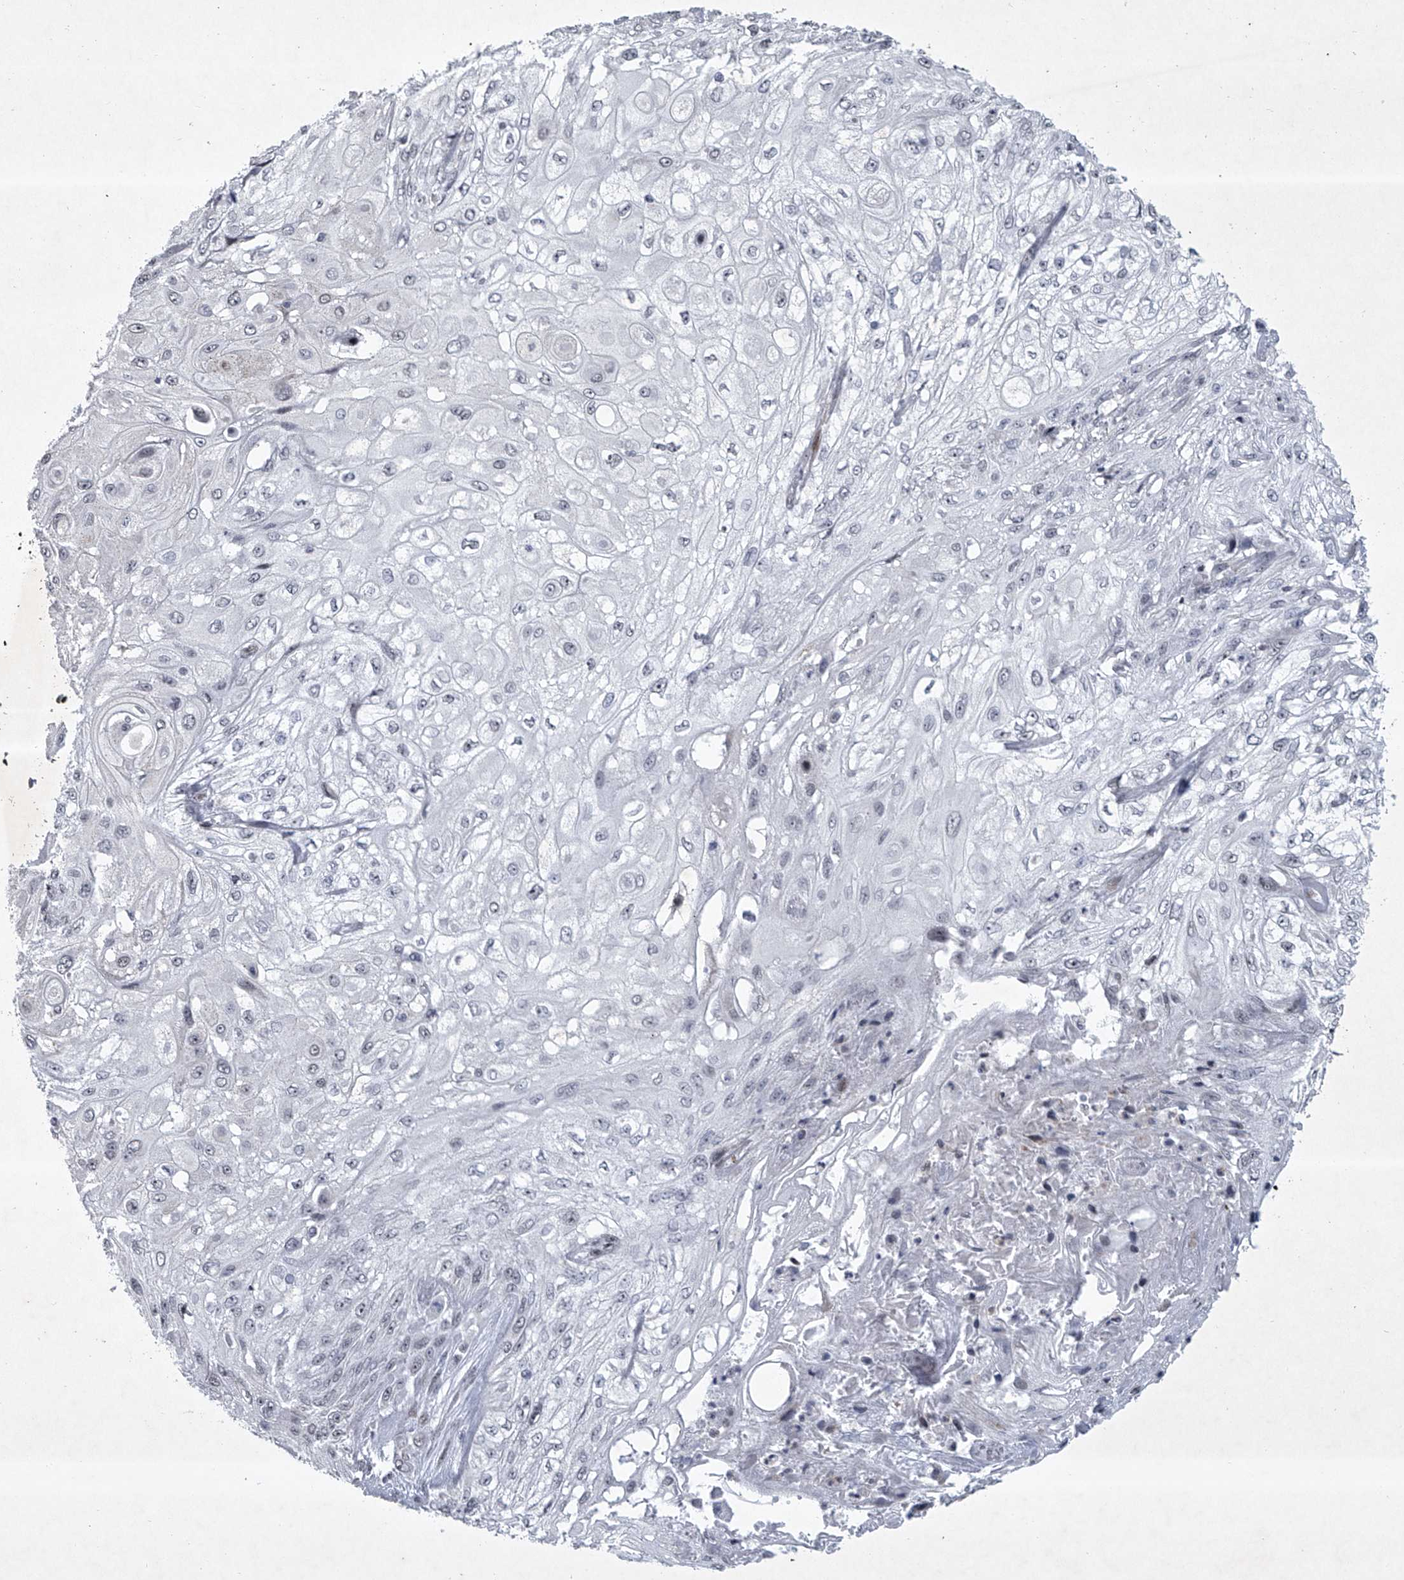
{"staining": {"intensity": "negative", "quantity": "none", "location": "none"}, "tissue": "skin cancer", "cell_type": "Tumor cells", "image_type": "cancer", "snomed": [{"axis": "morphology", "description": "Squamous cell carcinoma, NOS"}, {"axis": "morphology", "description": "Squamous cell carcinoma, metastatic, NOS"}, {"axis": "topography", "description": "Skin"}, {"axis": "topography", "description": "Lymph node"}], "caption": "IHC micrograph of neoplastic tissue: metastatic squamous cell carcinoma (skin) stained with DAB (3,3'-diaminobenzidine) demonstrates no significant protein expression in tumor cells.", "gene": "MLLT1", "patient": {"sex": "male", "age": 75}}